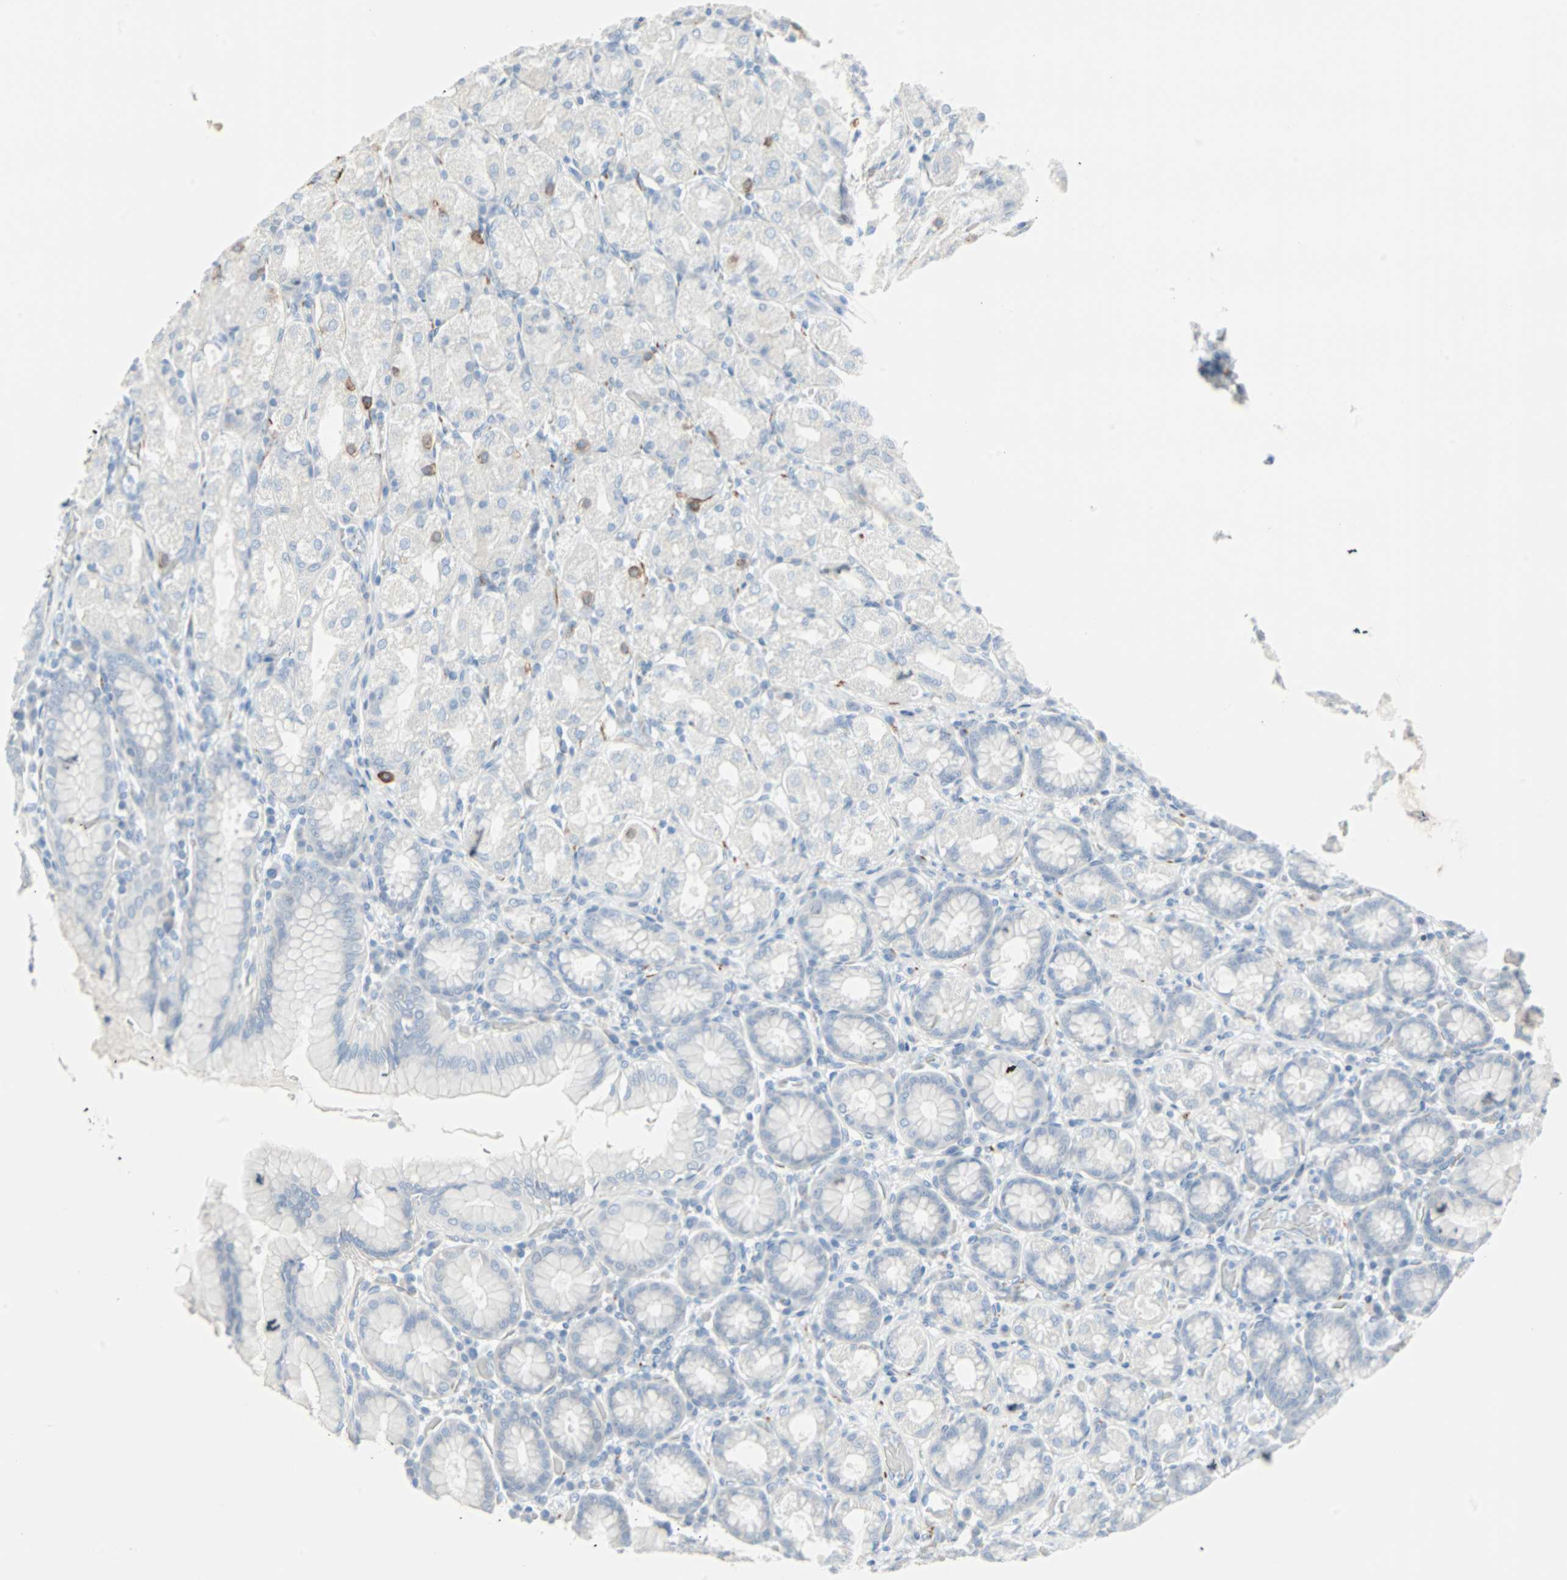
{"staining": {"intensity": "strong", "quantity": "<25%", "location": "cytoplasmic/membranous"}, "tissue": "stomach", "cell_type": "Glandular cells", "image_type": "normal", "snomed": [{"axis": "morphology", "description": "Normal tissue, NOS"}, {"axis": "topography", "description": "Stomach, upper"}], "caption": "DAB immunohistochemical staining of benign stomach displays strong cytoplasmic/membranous protein positivity in approximately <25% of glandular cells. The staining was performed using DAB (3,3'-diaminobenzidine) to visualize the protein expression in brown, while the nuclei were stained in blue with hematoxylin (Magnification: 20x).", "gene": "STX1A", "patient": {"sex": "male", "age": 68}}